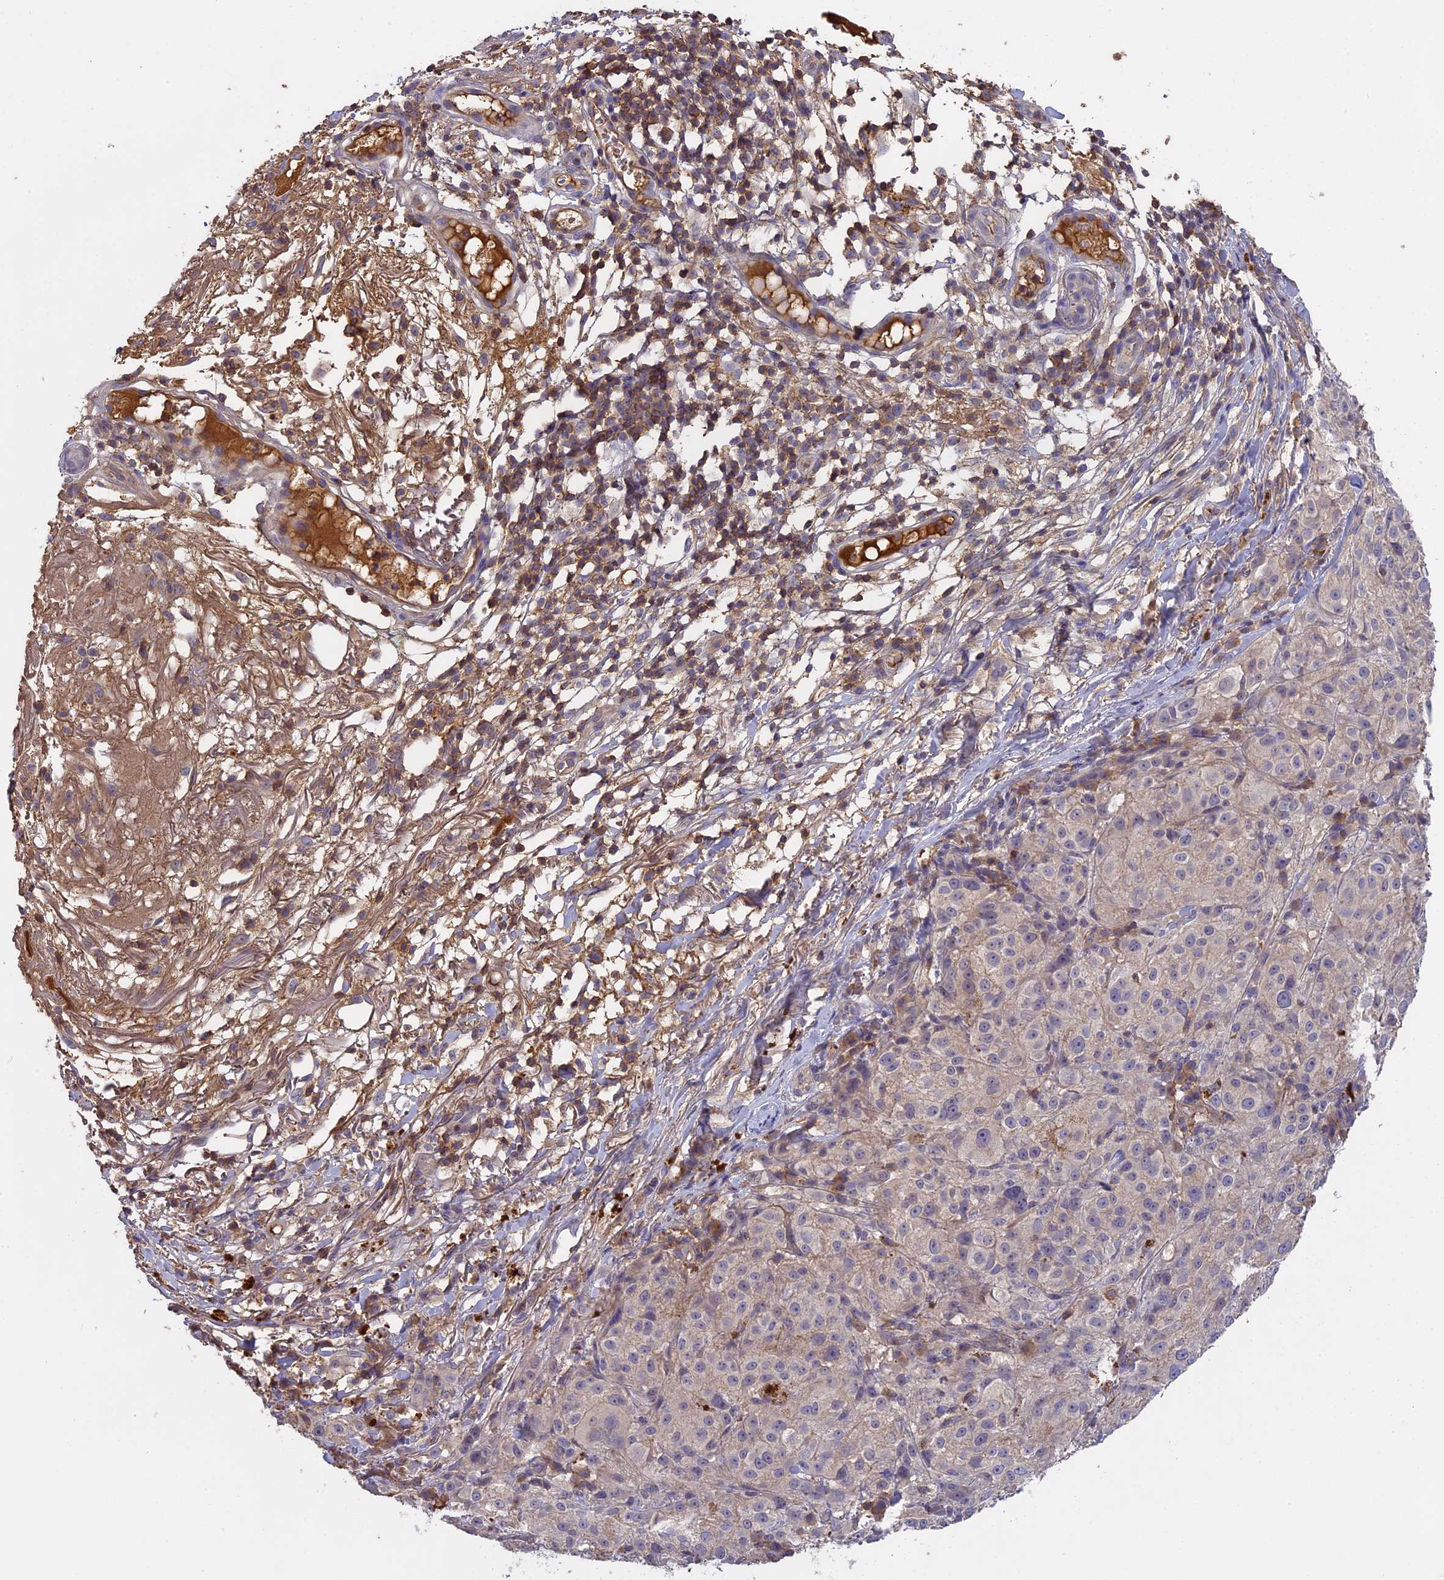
{"staining": {"intensity": "negative", "quantity": "none", "location": "none"}, "tissue": "melanoma", "cell_type": "Tumor cells", "image_type": "cancer", "snomed": [{"axis": "morphology", "description": "Necrosis, NOS"}, {"axis": "morphology", "description": "Malignant melanoma, NOS"}, {"axis": "topography", "description": "Skin"}], "caption": "Protein analysis of malignant melanoma reveals no significant positivity in tumor cells. (Stains: DAB IHC with hematoxylin counter stain, Microscopy: brightfield microscopy at high magnification).", "gene": "CFAP119", "patient": {"sex": "female", "age": 87}}